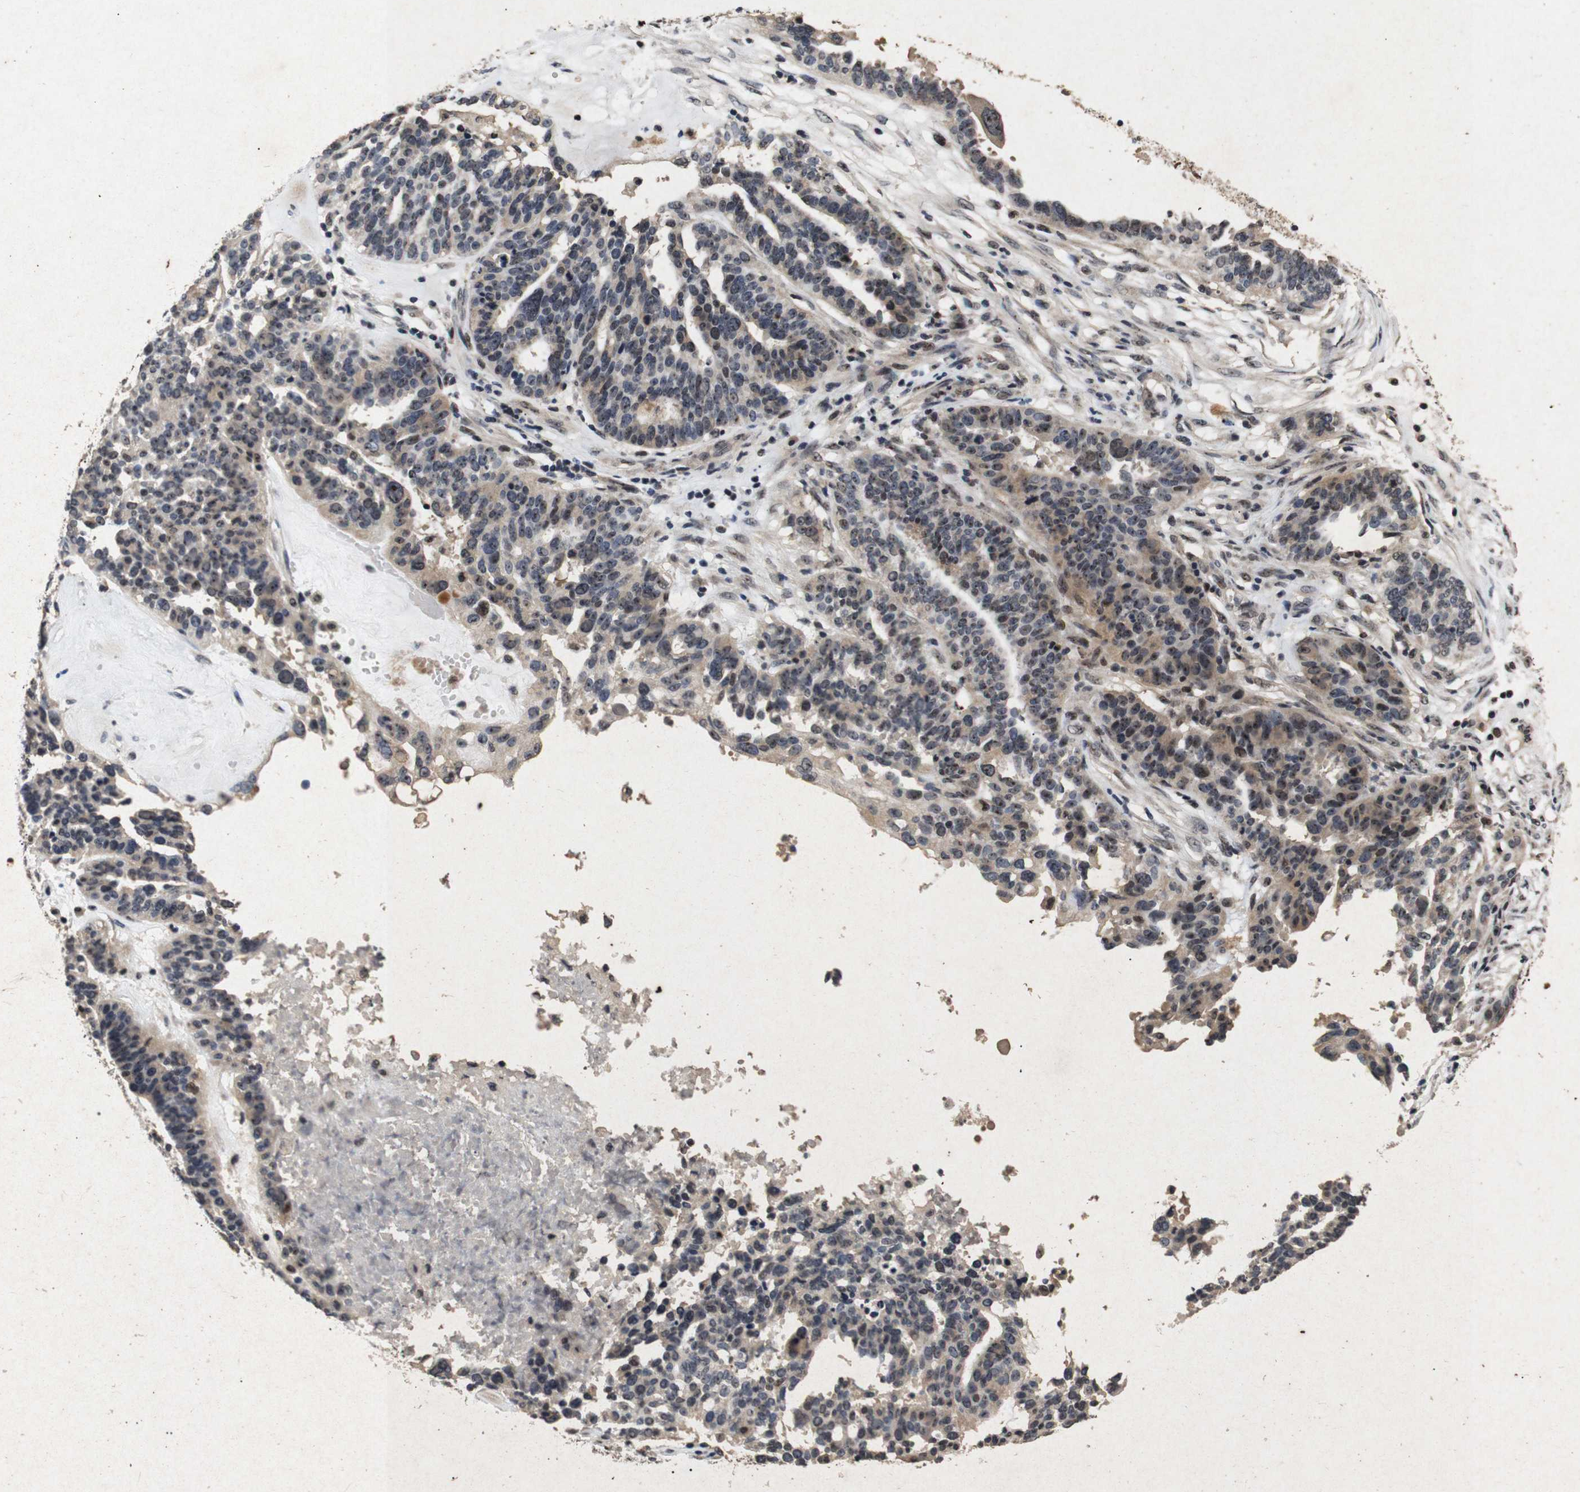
{"staining": {"intensity": "moderate", "quantity": ">75%", "location": "nuclear"}, "tissue": "ovarian cancer", "cell_type": "Tumor cells", "image_type": "cancer", "snomed": [{"axis": "morphology", "description": "Cystadenocarcinoma, serous, NOS"}, {"axis": "topography", "description": "Ovary"}], "caption": "Moderate nuclear staining for a protein is present in approximately >75% of tumor cells of ovarian serous cystadenocarcinoma using immunohistochemistry.", "gene": "PARN", "patient": {"sex": "female", "age": 59}}